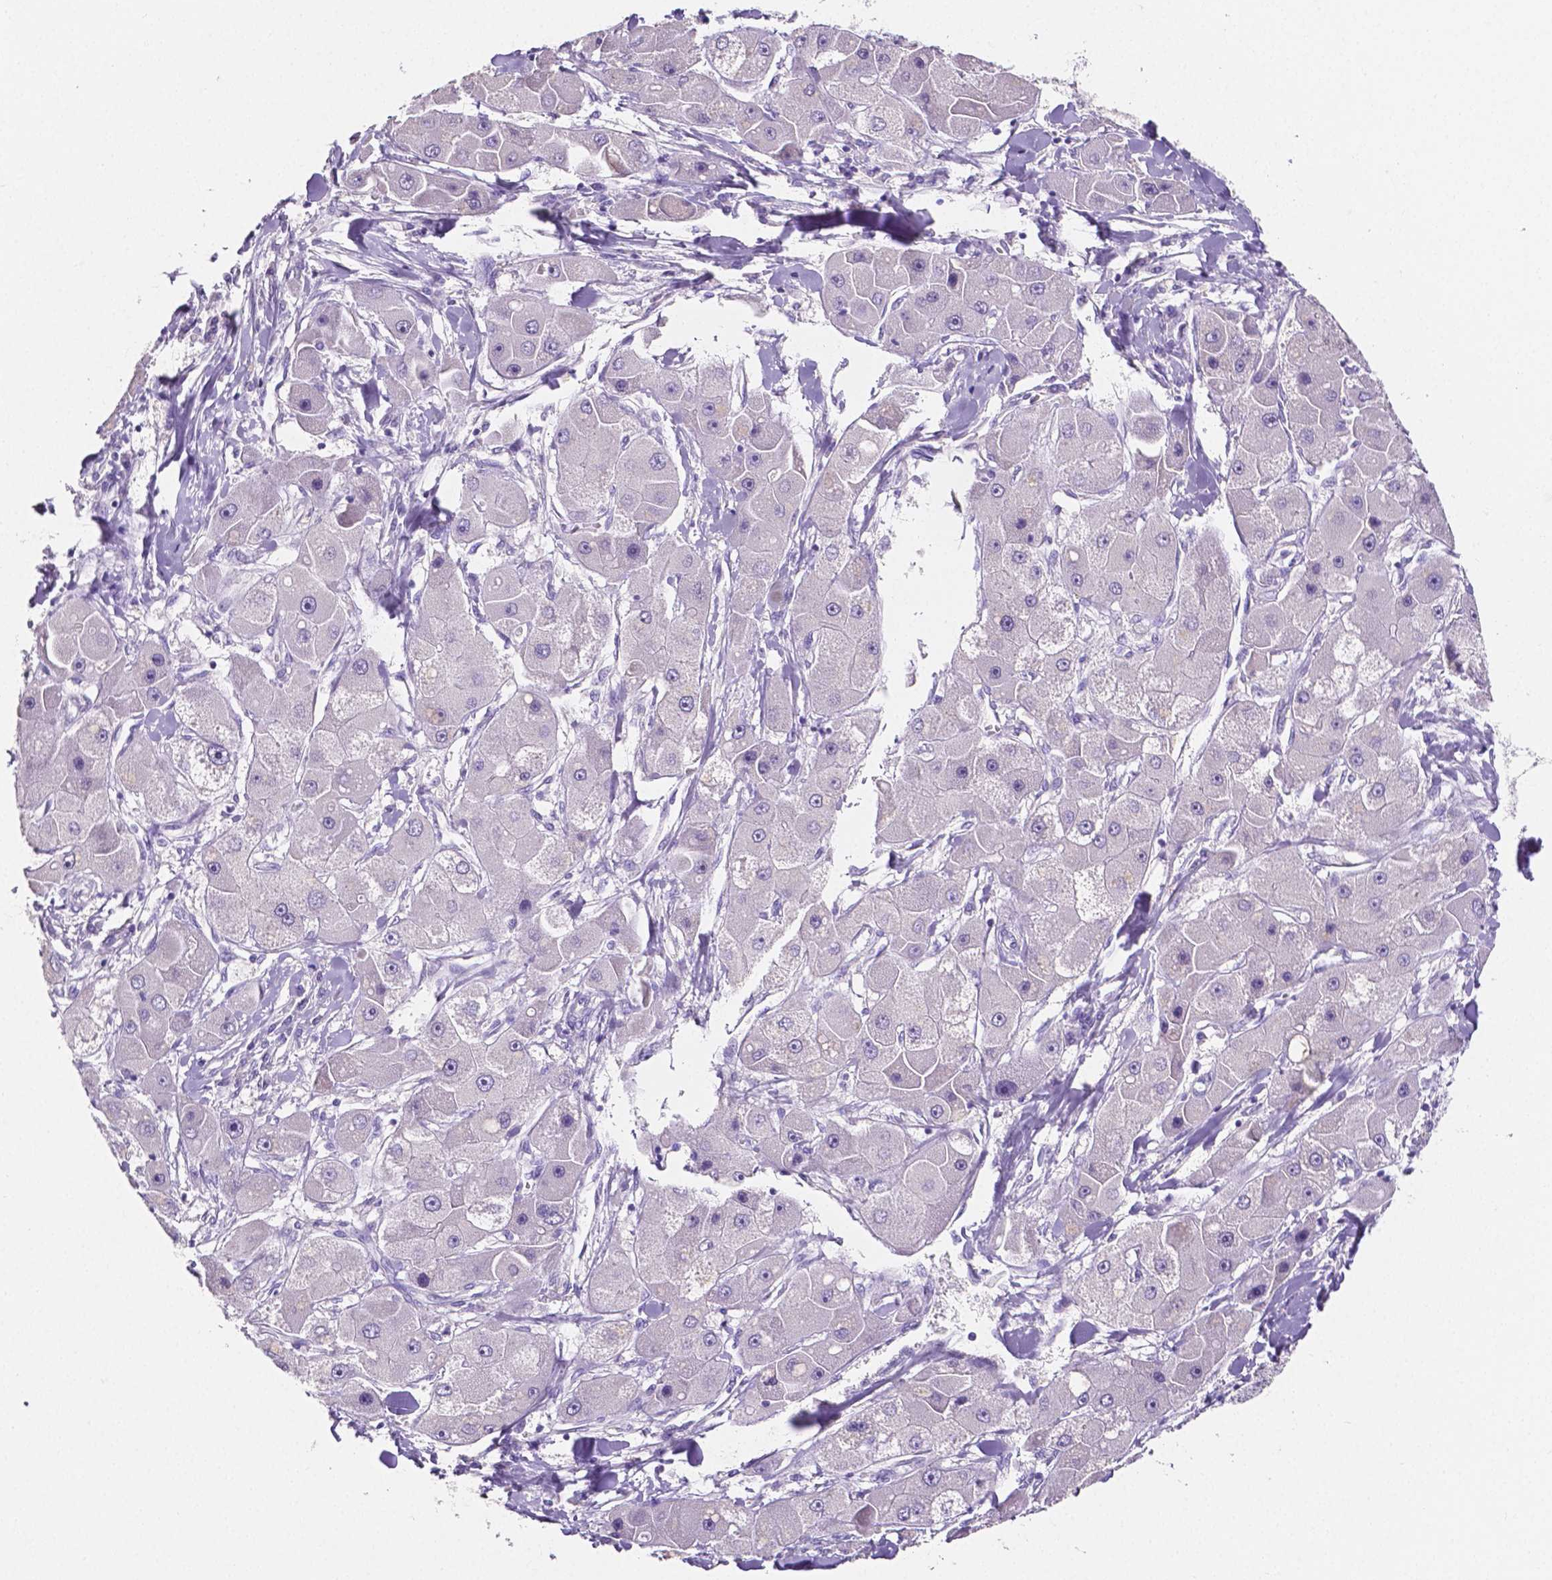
{"staining": {"intensity": "negative", "quantity": "none", "location": "none"}, "tissue": "liver cancer", "cell_type": "Tumor cells", "image_type": "cancer", "snomed": [{"axis": "morphology", "description": "Carcinoma, Hepatocellular, NOS"}, {"axis": "topography", "description": "Liver"}], "caption": "Immunohistochemistry of human liver cancer (hepatocellular carcinoma) shows no expression in tumor cells.", "gene": "SLC22A2", "patient": {"sex": "male", "age": 24}}